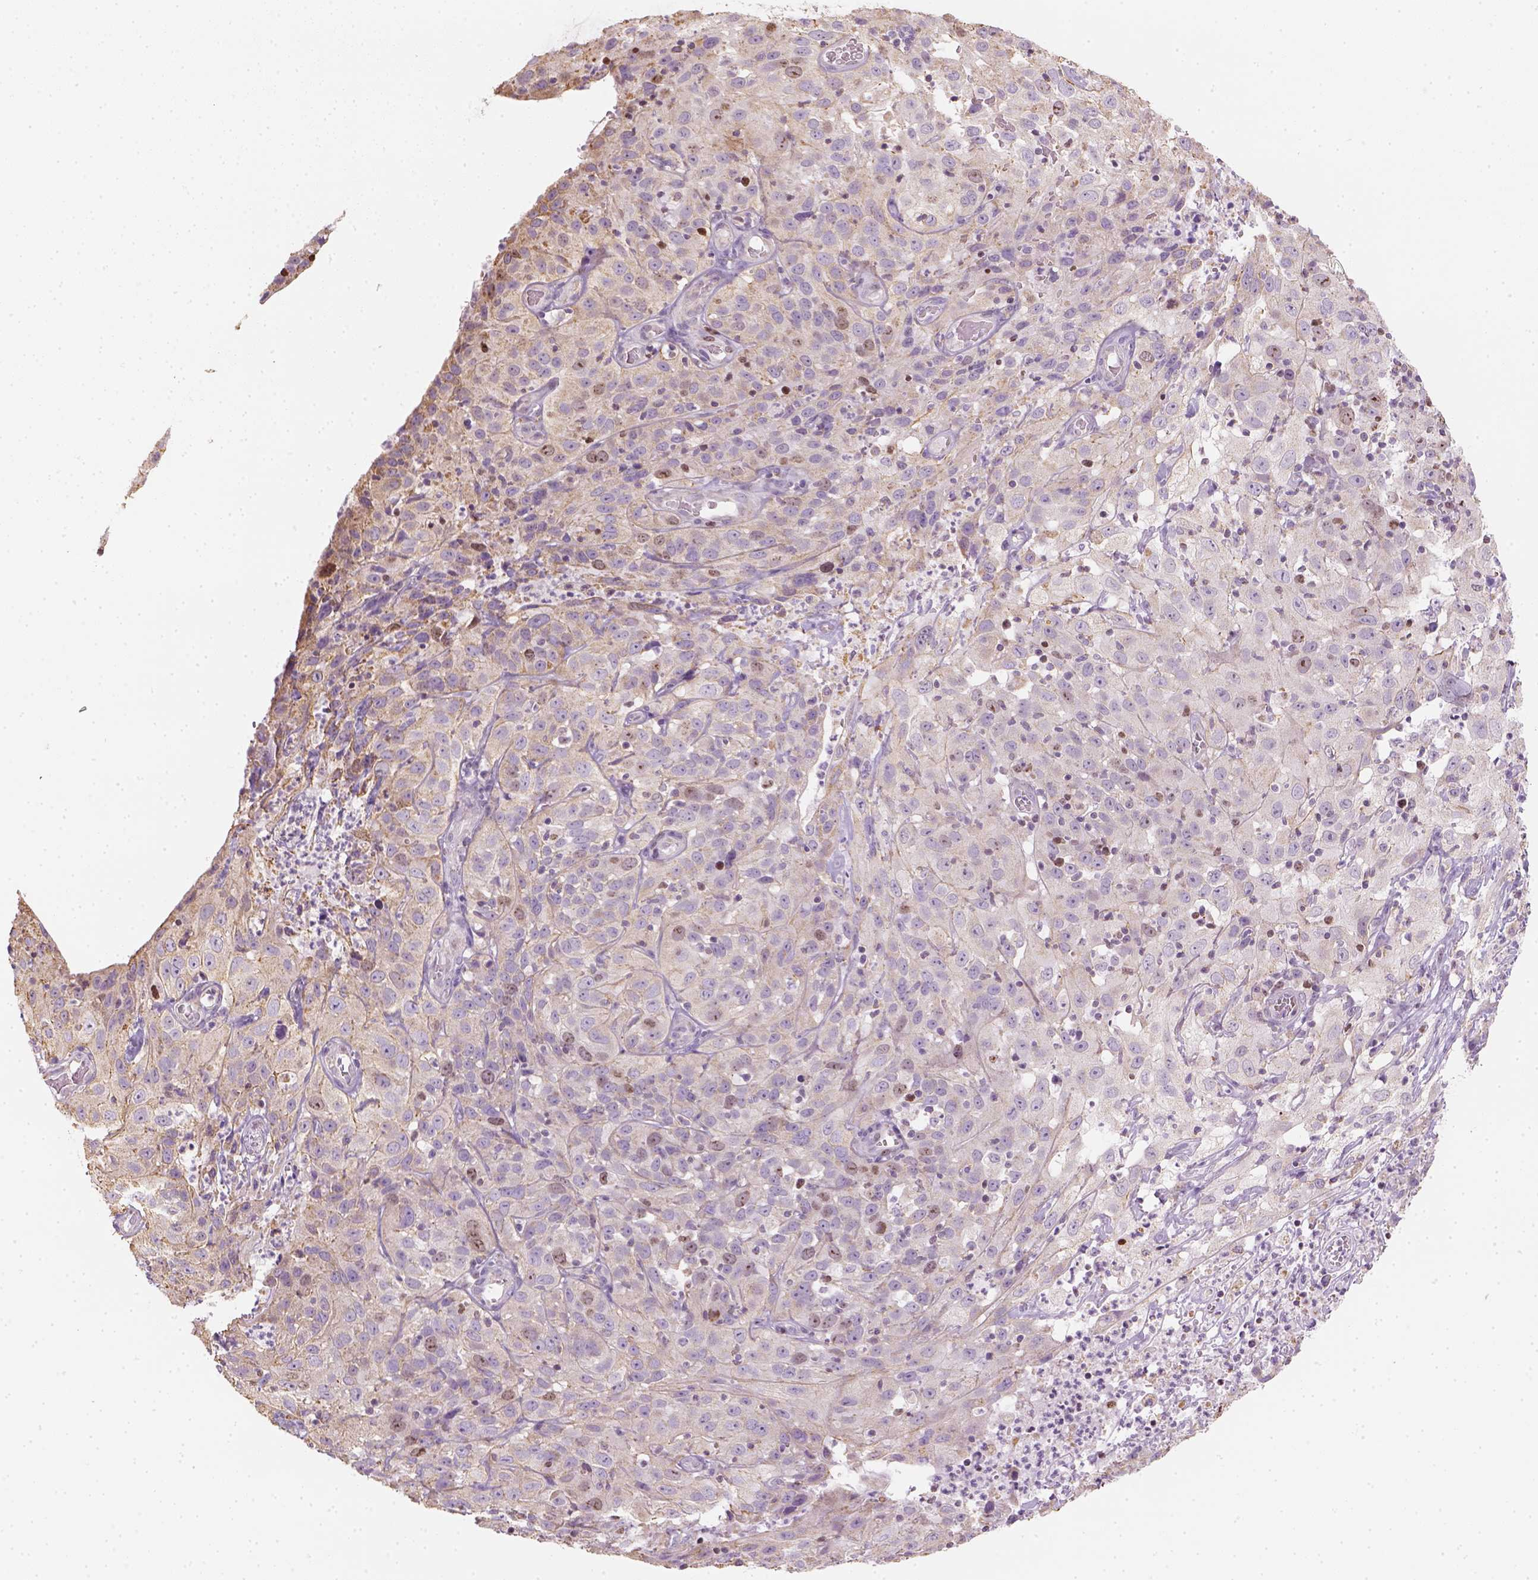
{"staining": {"intensity": "weak", "quantity": ">75%", "location": "cytoplasmic/membranous"}, "tissue": "cervical cancer", "cell_type": "Tumor cells", "image_type": "cancer", "snomed": [{"axis": "morphology", "description": "Squamous cell carcinoma, NOS"}, {"axis": "topography", "description": "Cervix"}], "caption": "Cervical cancer (squamous cell carcinoma) stained with DAB immunohistochemistry exhibits low levels of weak cytoplasmic/membranous expression in about >75% of tumor cells.", "gene": "LCA5", "patient": {"sex": "female", "age": 32}}